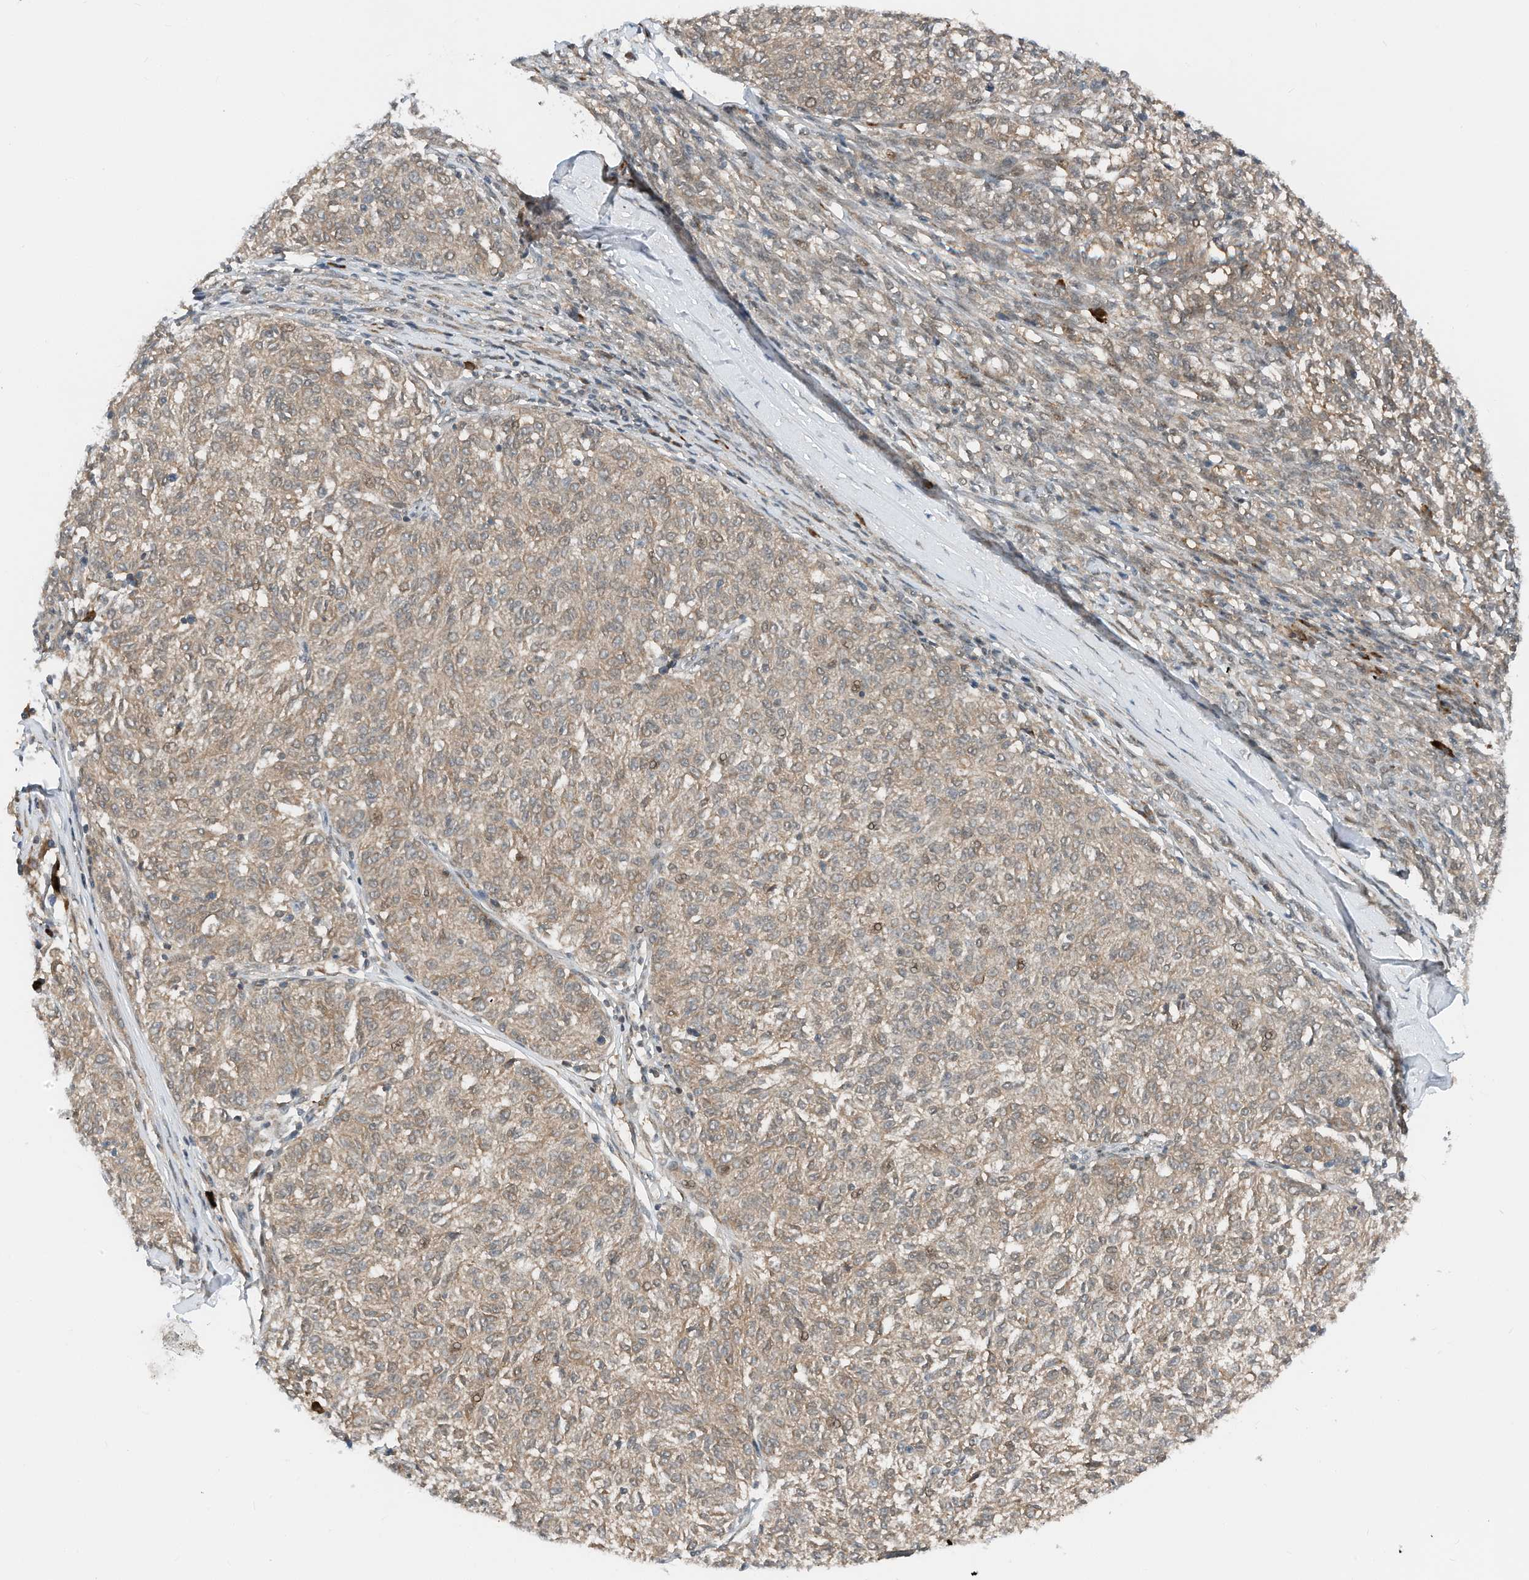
{"staining": {"intensity": "weak", "quantity": ">75%", "location": "cytoplasmic/membranous,nuclear"}, "tissue": "melanoma", "cell_type": "Tumor cells", "image_type": "cancer", "snomed": [{"axis": "morphology", "description": "Malignant melanoma, NOS"}, {"axis": "topography", "description": "Skin"}], "caption": "Malignant melanoma stained with a brown dye reveals weak cytoplasmic/membranous and nuclear positive staining in about >75% of tumor cells.", "gene": "RMND1", "patient": {"sex": "female", "age": 72}}